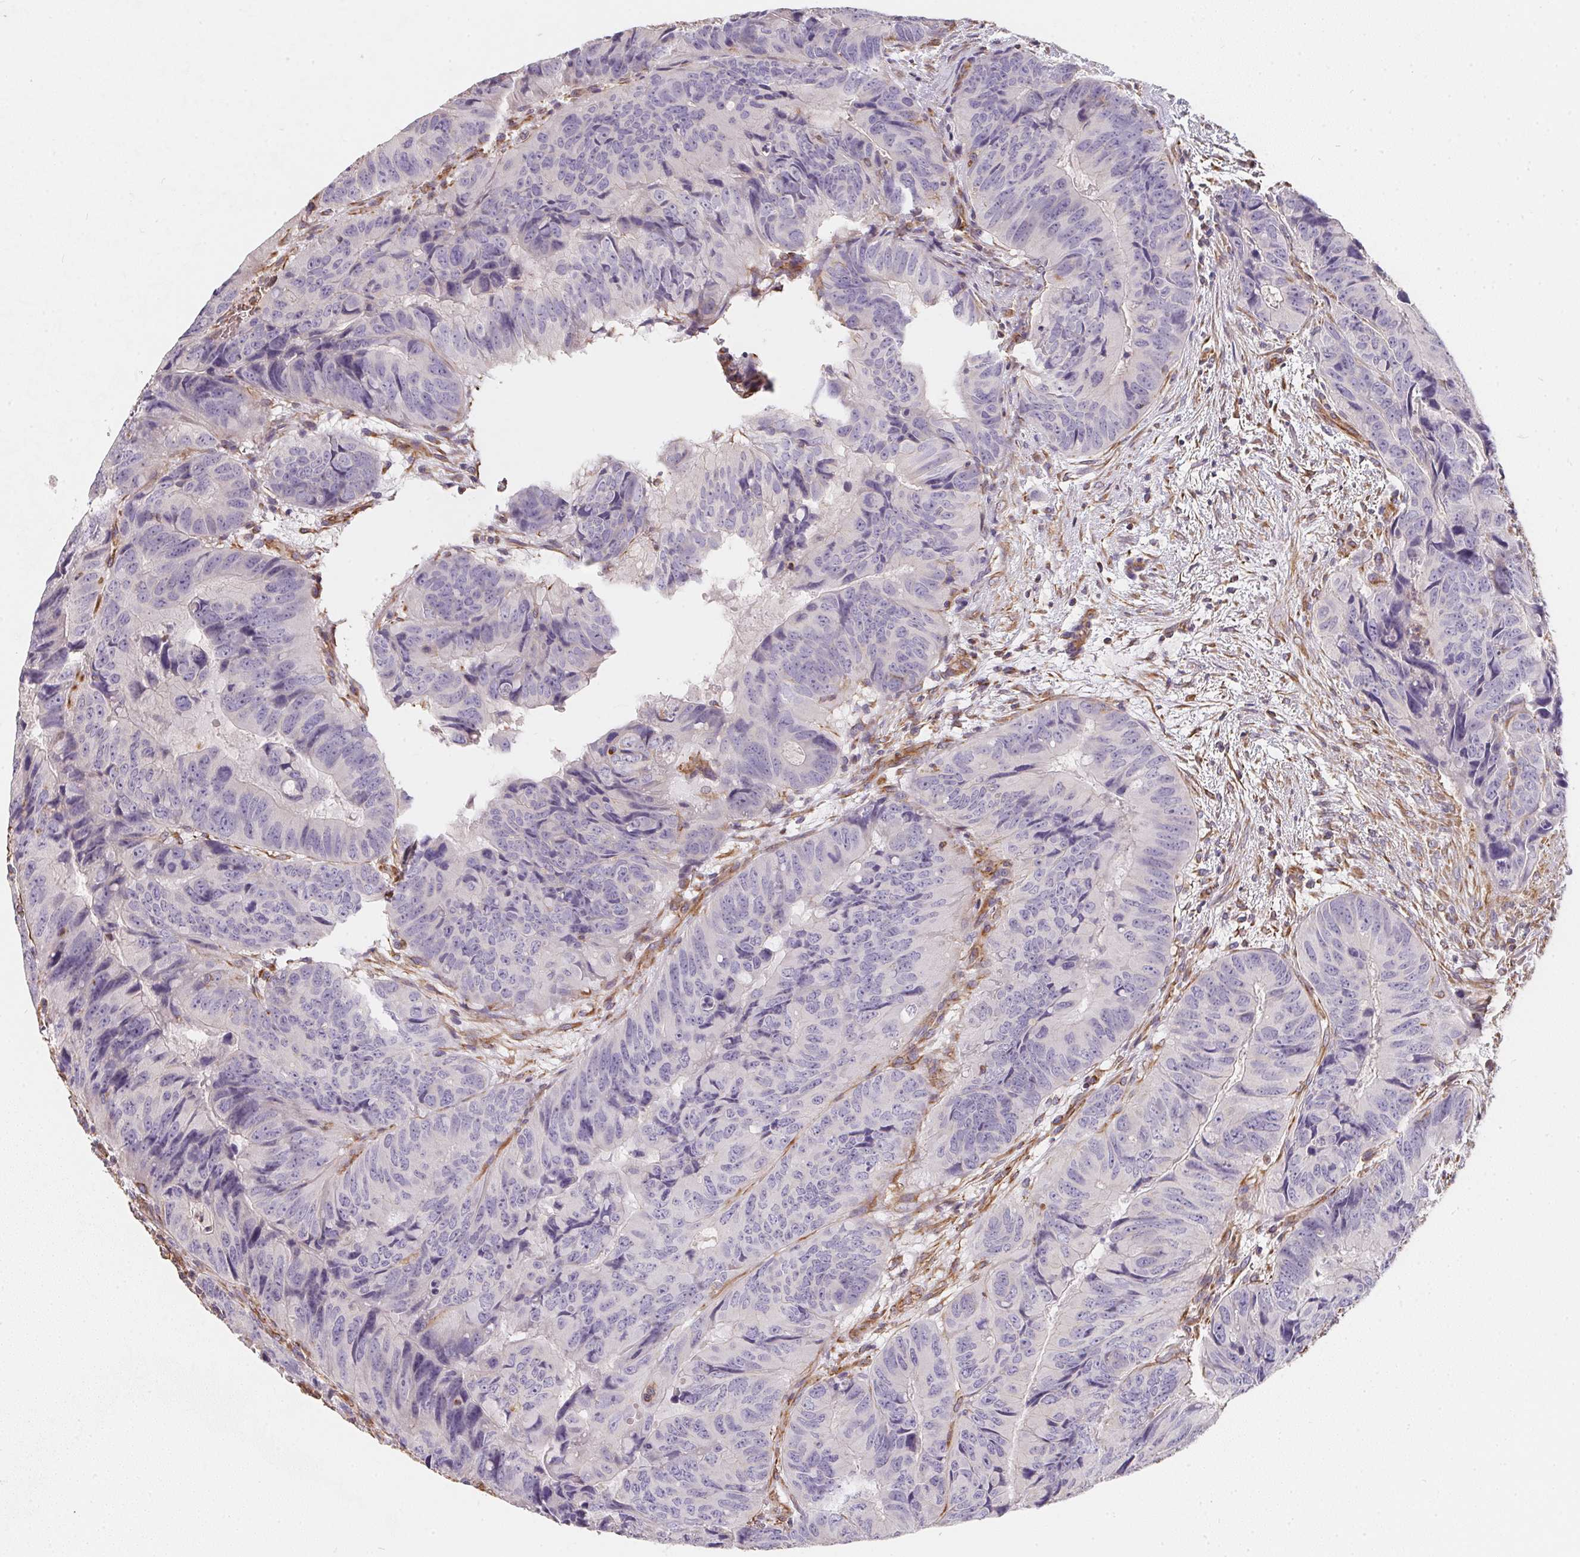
{"staining": {"intensity": "negative", "quantity": "none", "location": "none"}, "tissue": "colorectal cancer", "cell_type": "Tumor cells", "image_type": "cancer", "snomed": [{"axis": "morphology", "description": "Adenocarcinoma, NOS"}, {"axis": "topography", "description": "Colon"}], "caption": "Tumor cells are negative for protein expression in human colorectal cancer.", "gene": "TBKBP1", "patient": {"sex": "male", "age": 79}}